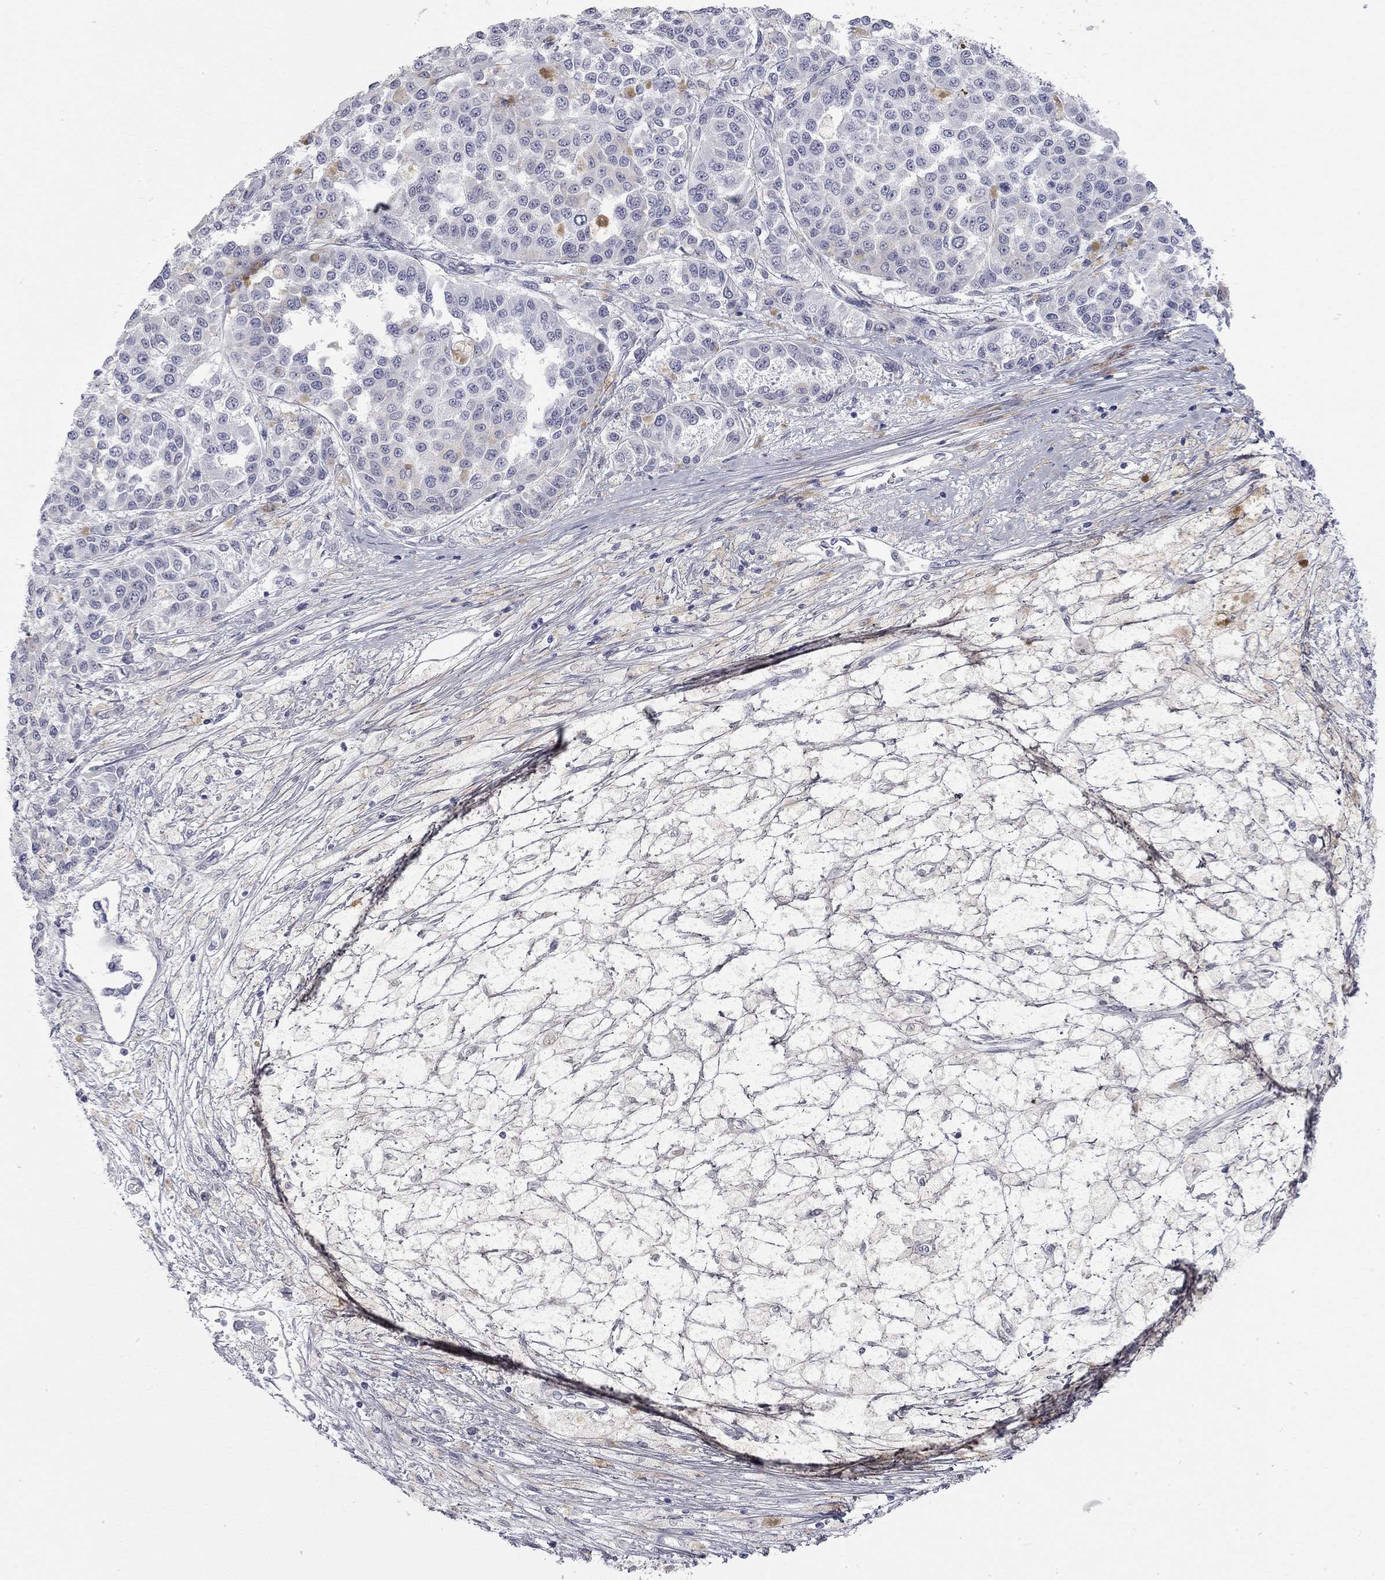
{"staining": {"intensity": "negative", "quantity": "none", "location": "none"}, "tissue": "melanoma", "cell_type": "Tumor cells", "image_type": "cancer", "snomed": [{"axis": "morphology", "description": "Malignant melanoma, NOS"}, {"axis": "topography", "description": "Skin"}], "caption": "There is no significant staining in tumor cells of melanoma.", "gene": "AK8", "patient": {"sex": "female", "age": 58}}